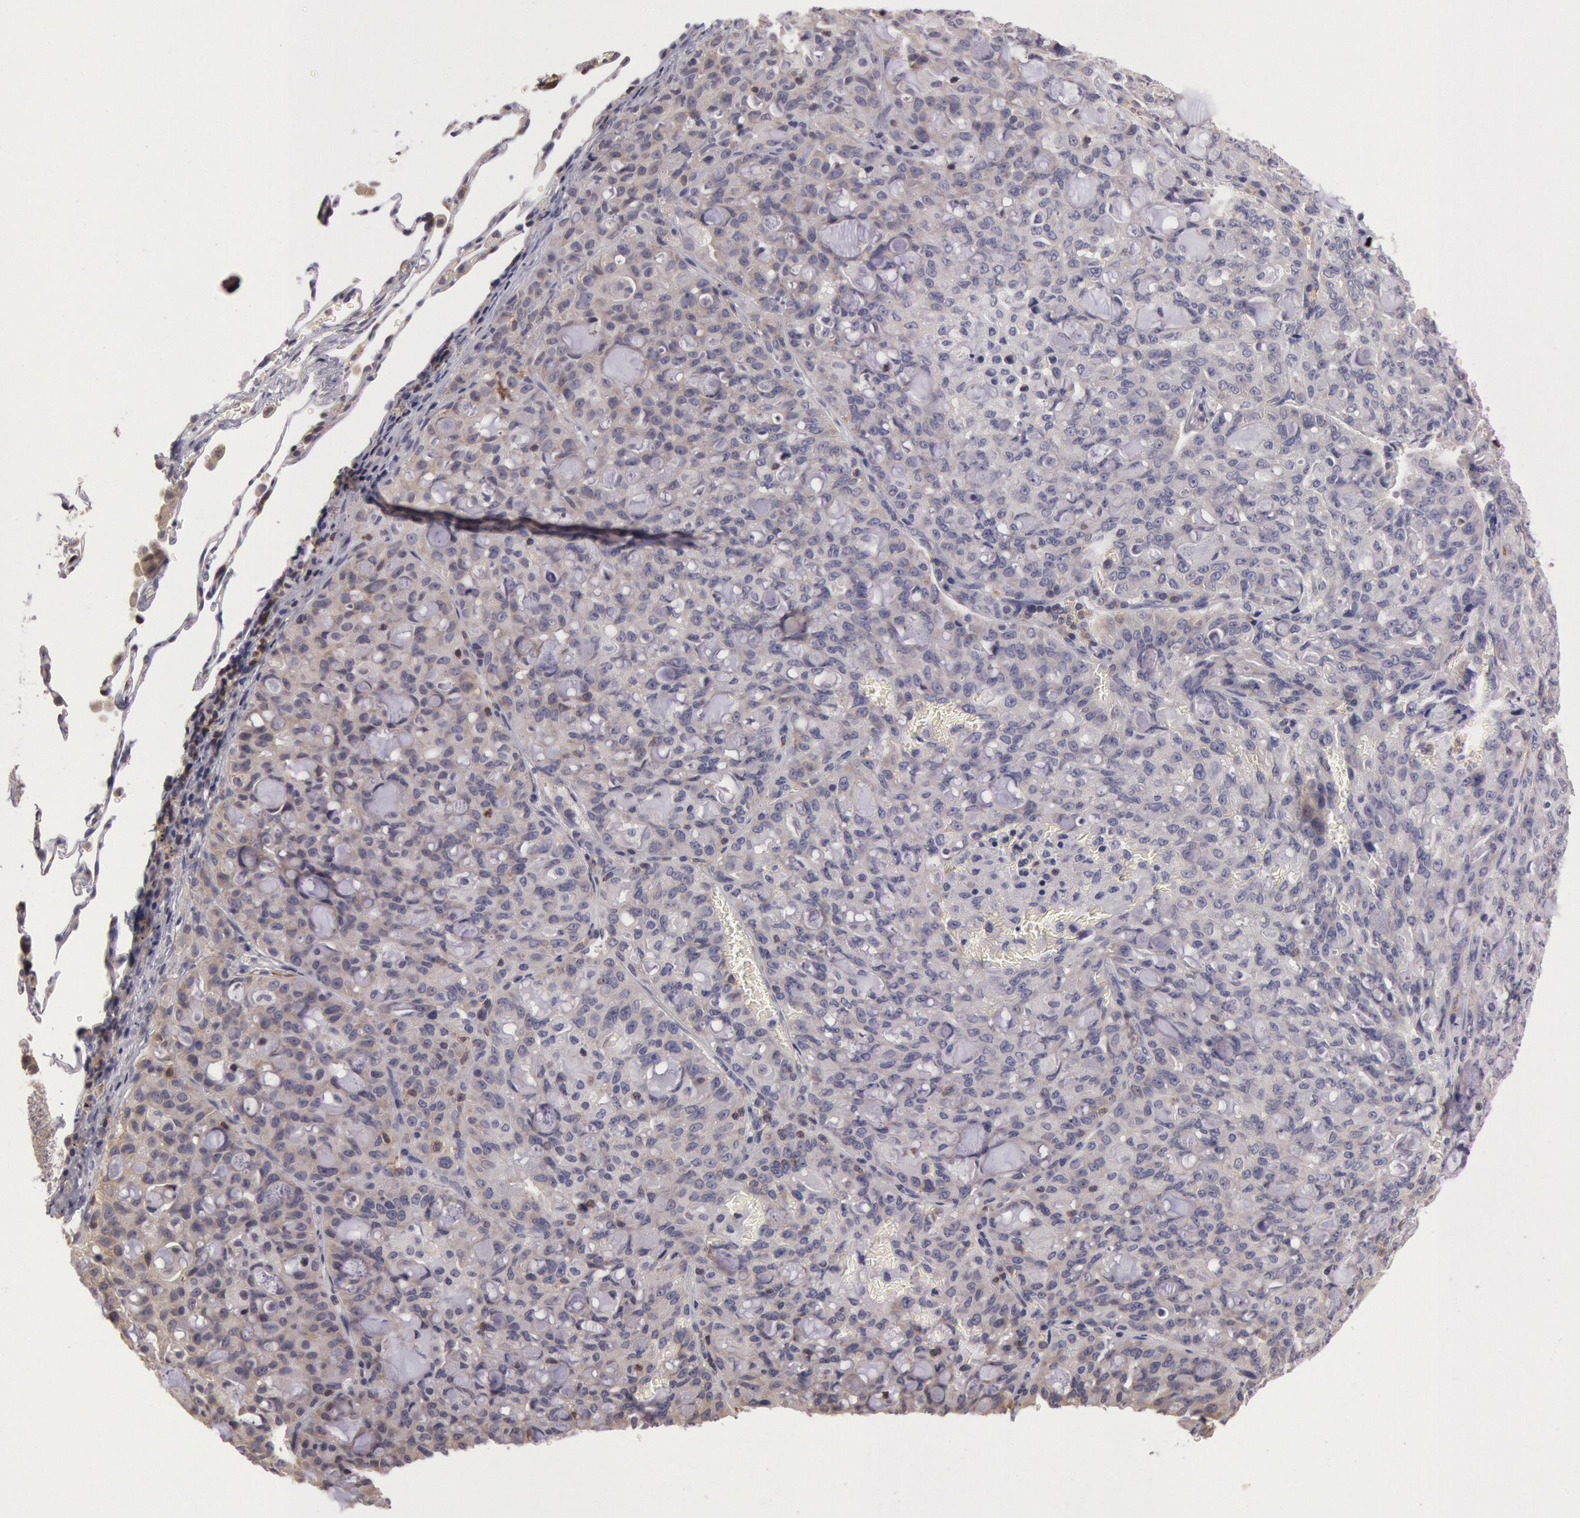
{"staining": {"intensity": "weak", "quantity": "25%-75%", "location": "cytoplasmic/membranous"}, "tissue": "lung cancer", "cell_type": "Tumor cells", "image_type": "cancer", "snomed": [{"axis": "morphology", "description": "Adenocarcinoma, NOS"}, {"axis": "topography", "description": "Lung"}], "caption": "Protein expression analysis of human adenocarcinoma (lung) reveals weak cytoplasmic/membranous staining in approximately 25%-75% of tumor cells.", "gene": "NMT2", "patient": {"sex": "female", "age": 44}}